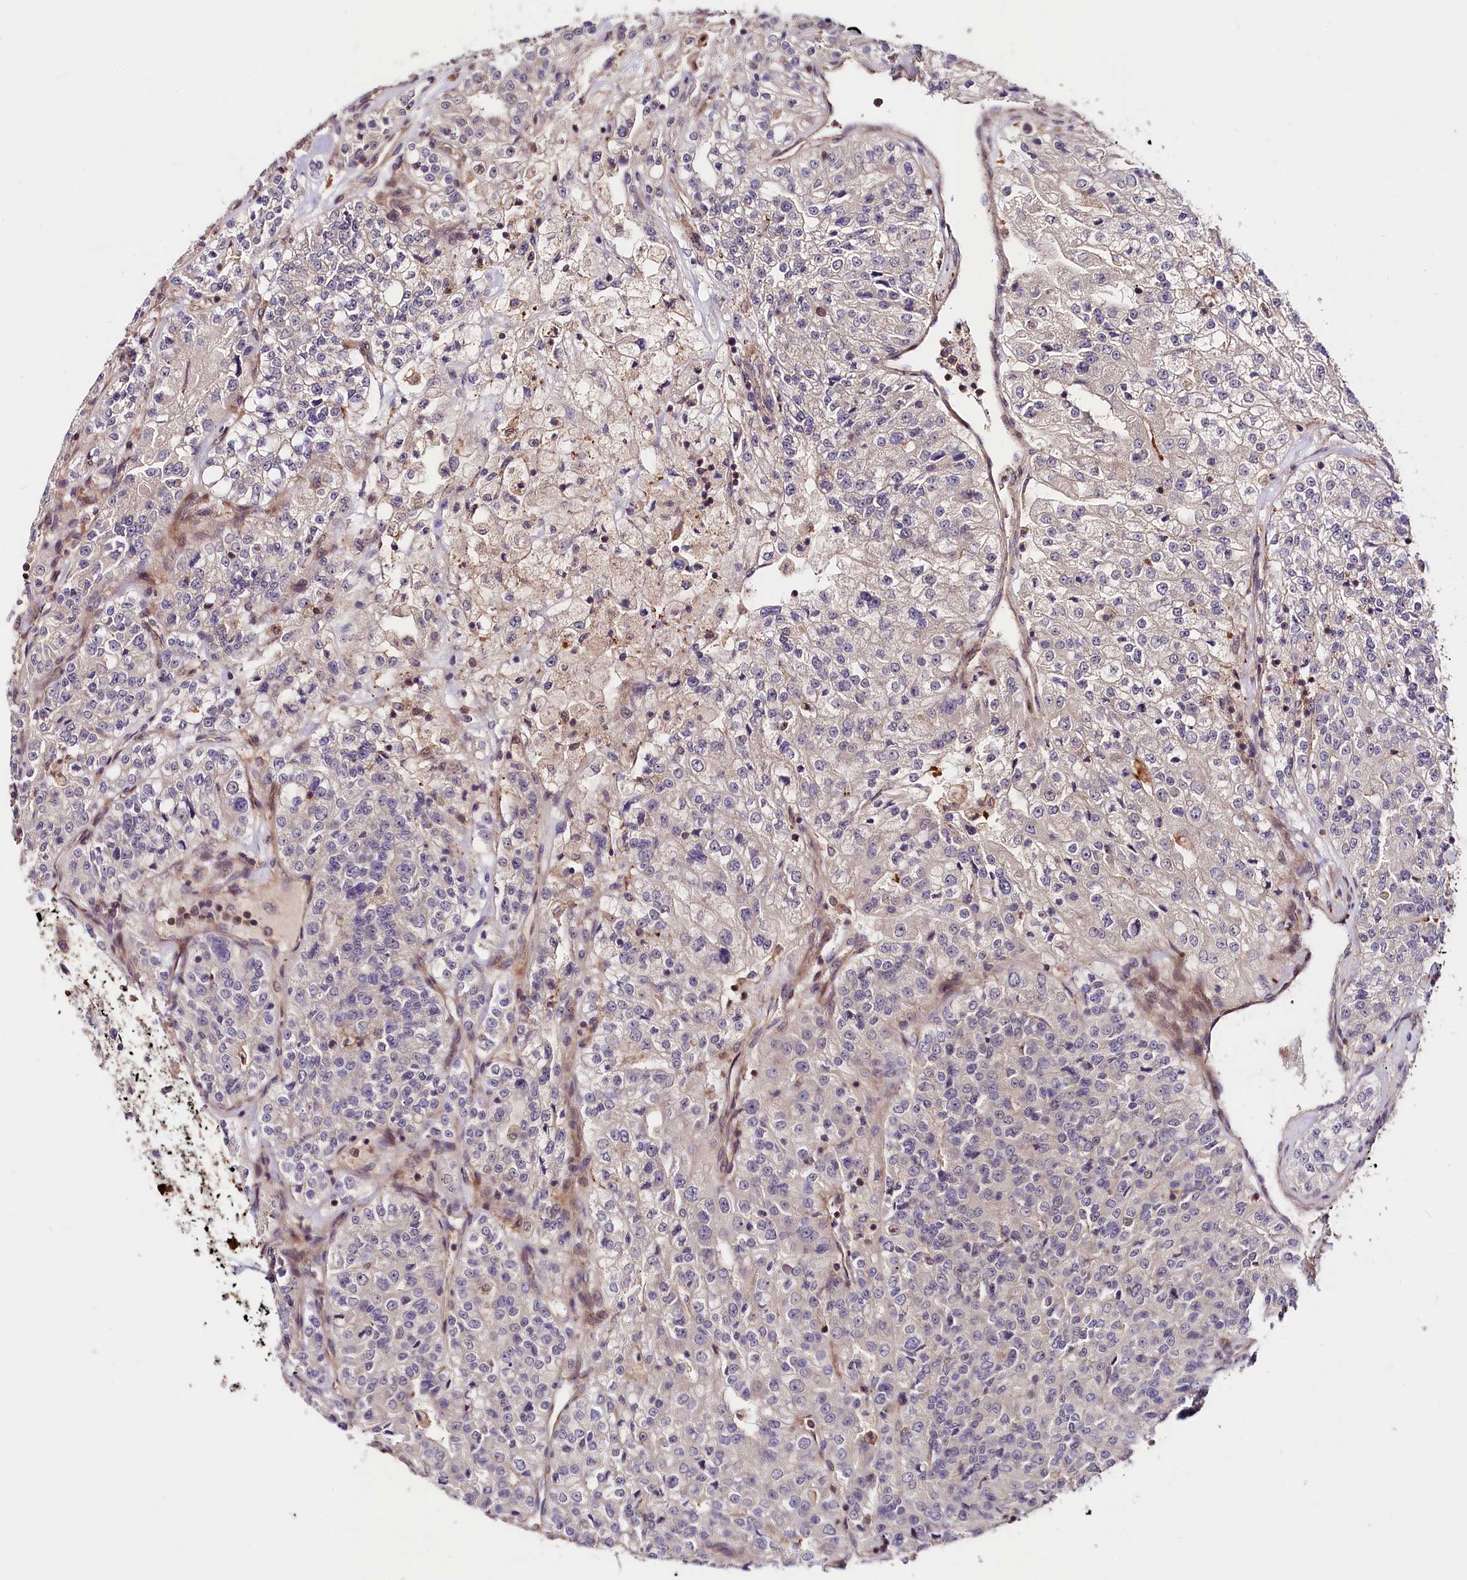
{"staining": {"intensity": "negative", "quantity": "none", "location": "none"}, "tissue": "renal cancer", "cell_type": "Tumor cells", "image_type": "cancer", "snomed": [{"axis": "morphology", "description": "Adenocarcinoma, NOS"}, {"axis": "topography", "description": "Kidney"}], "caption": "An IHC photomicrograph of renal cancer (adenocarcinoma) is shown. There is no staining in tumor cells of renal cancer (adenocarcinoma). (DAB (3,3'-diaminobenzidine) immunohistochemistry (IHC) visualized using brightfield microscopy, high magnification).", "gene": "CACNA1H", "patient": {"sex": "female", "age": 63}}